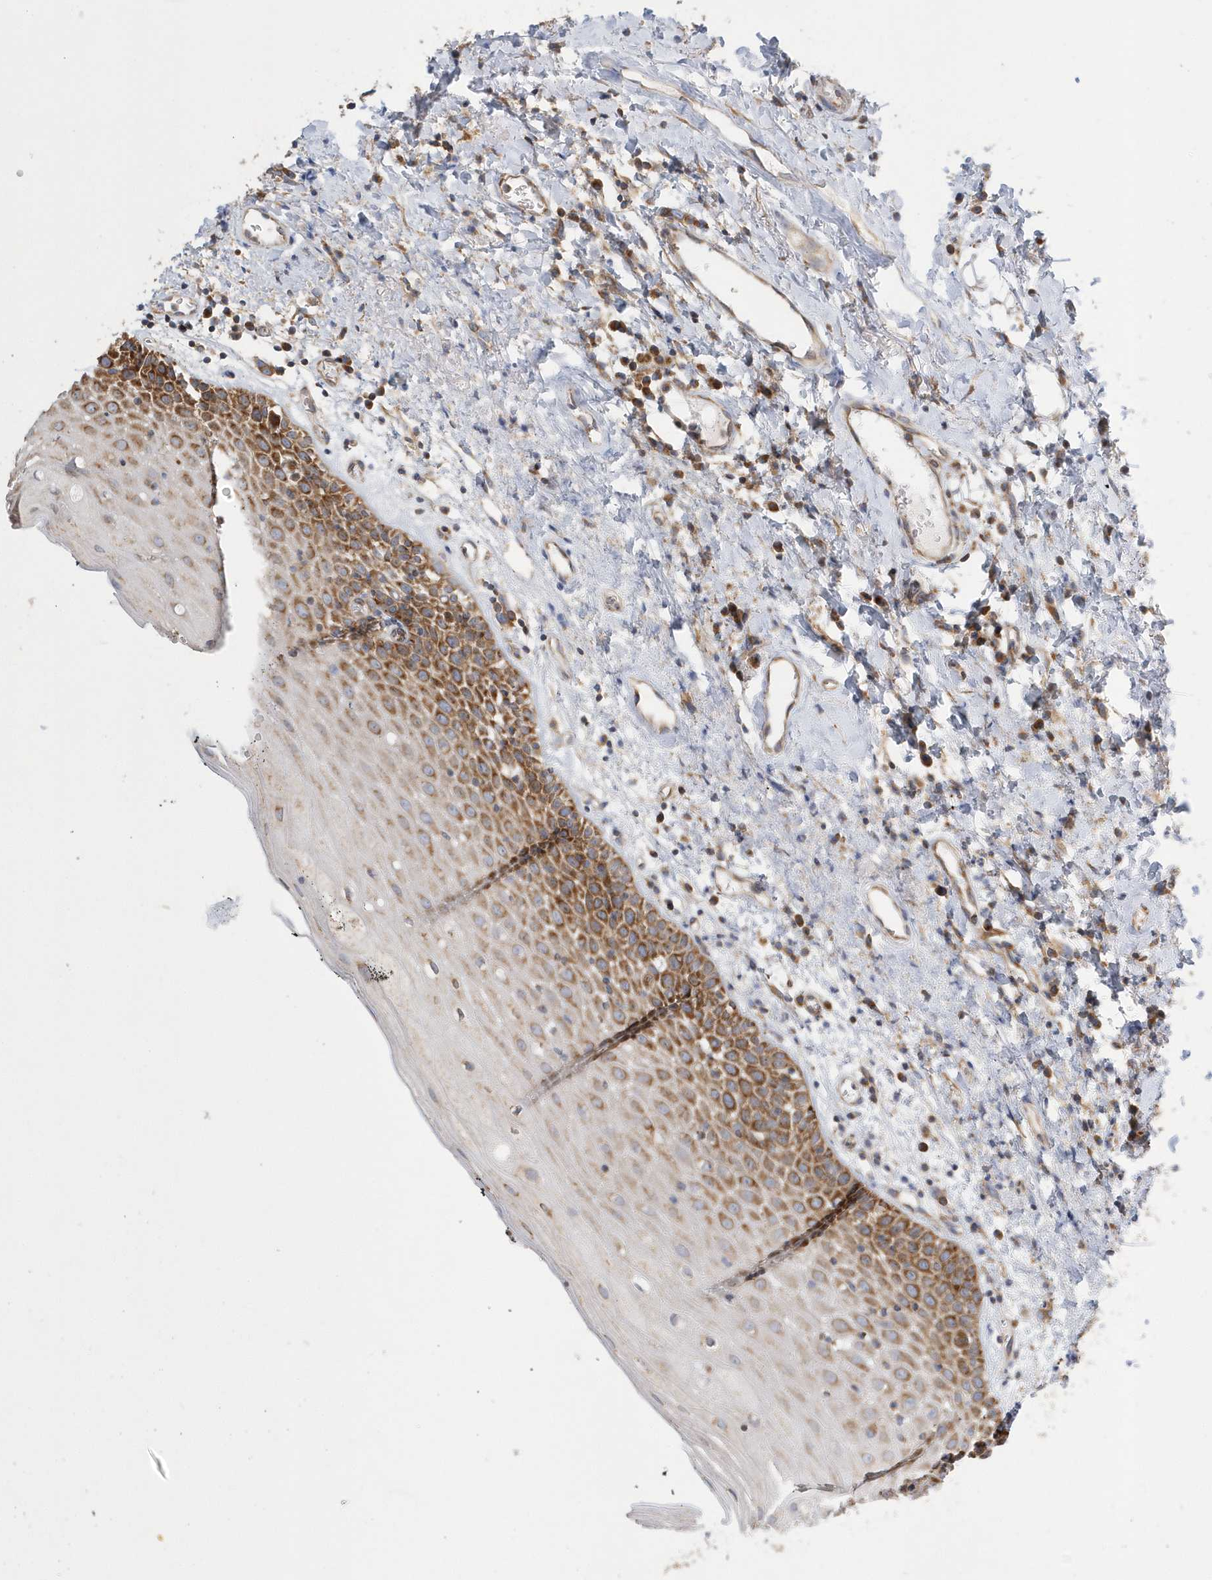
{"staining": {"intensity": "strong", "quantity": ">75%", "location": "cytoplasmic/membranous"}, "tissue": "oral mucosa", "cell_type": "Squamous epithelial cells", "image_type": "normal", "snomed": [{"axis": "morphology", "description": "Normal tissue, NOS"}, {"axis": "topography", "description": "Oral tissue"}], "caption": "Immunohistochemical staining of normal oral mucosa exhibits >75% levels of strong cytoplasmic/membranous protein expression in about >75% of squamous epithelial cells.", "gene": "SPATA5", "patient": {"sex": "male", "age": 74}}